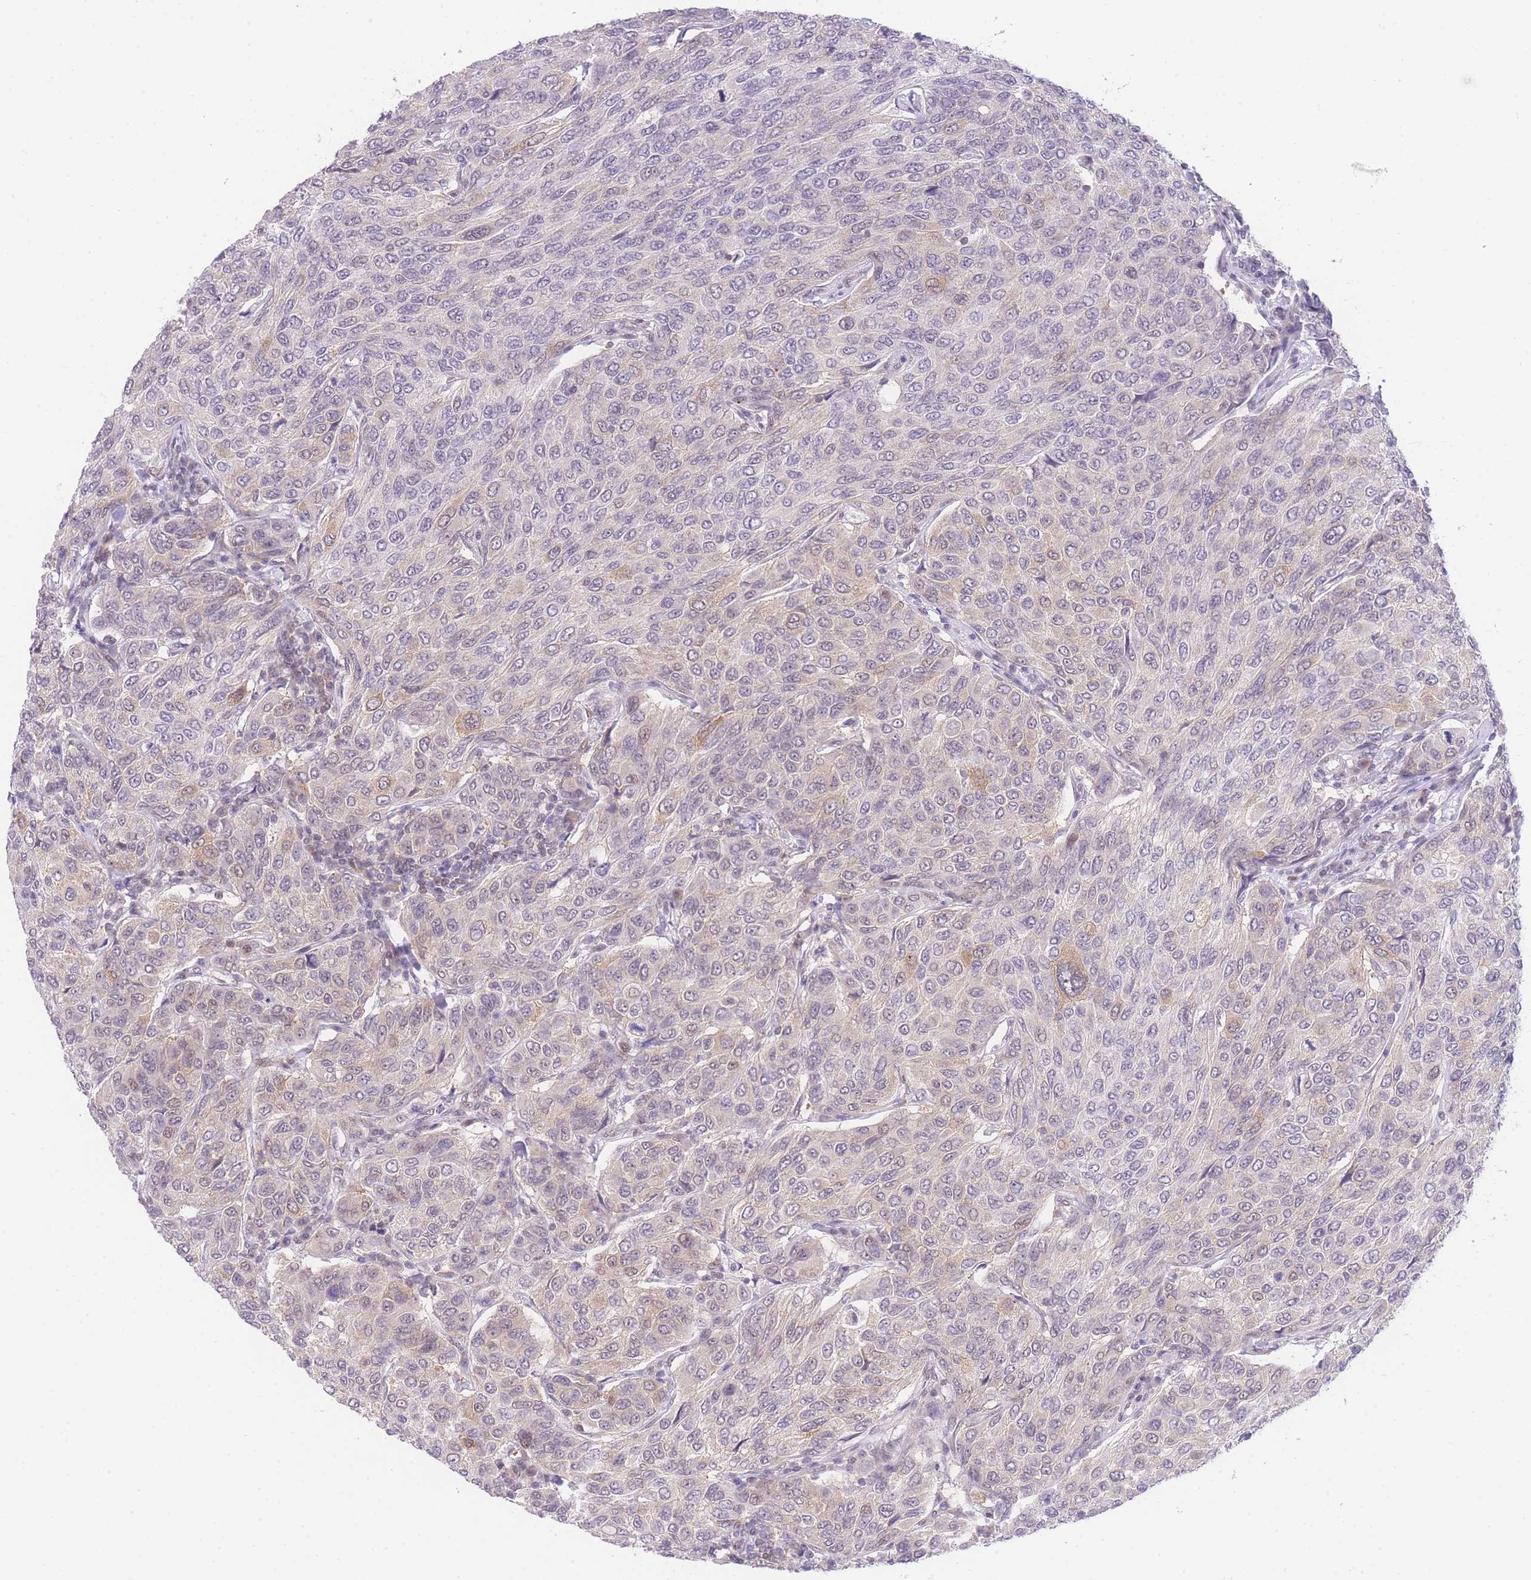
{"staining": {"intensity": "weak", "quantity": "<25%", "location": "cytoplasmic/membranous"}, "tissue": "breast cancer", "cell_type": "Tumor cells", "image_type": "cancer", "snomed": [{"axis": "morphology", "description": "Duct carcinoma"}, {"axis": "topography", "description": "Breast"}], "caption": "High power microscopy histopathology image of an immunohistochemistry photomicrograph of breast intraductal carcinoma, revealing no significant expression in tumor cells.", "gene": "STK39", "patient": {"sex": "female", "age": 55}}